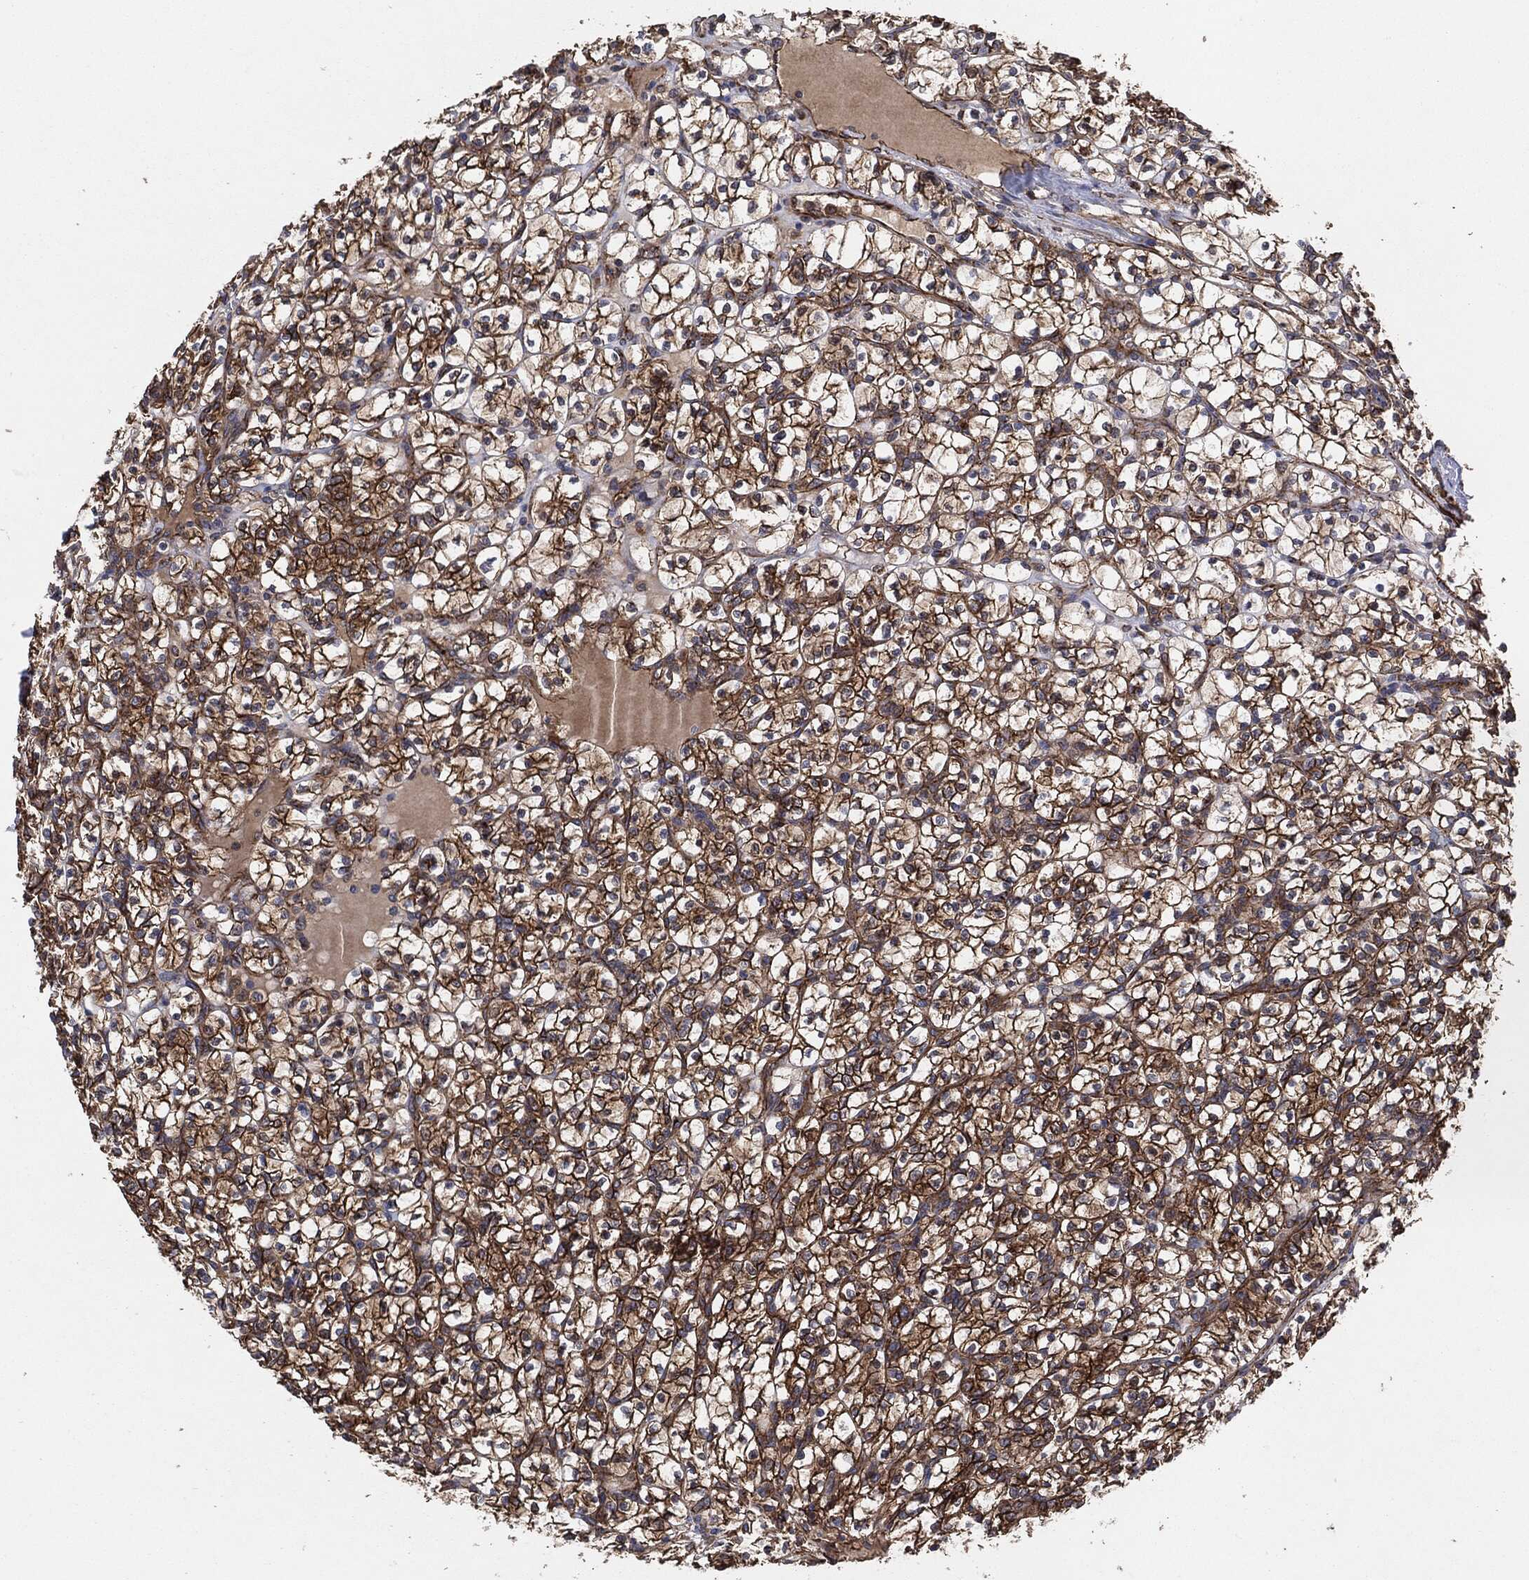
{"staining": {"intensity": "strong", "quantity": "25%-75%", "location": "cytoplasmic/membranous"}, "tissue": "renal cancer", "cell_type": "Tumor cells", "image_type": "cancer", "snomed": [{"axis": "morphology", "description": "Adenocarcinoma, NOS"}, {"axis": "topography", "description": "Kidney"}], "caption": "A photomicrograph of adenocarcinoma (renal) stained for a protein reveals strong cytoplasmic/membranous brown staining in tumor cells.", "gene": "CTNNA1", "patient": {"sex": "female", "age": 89}}